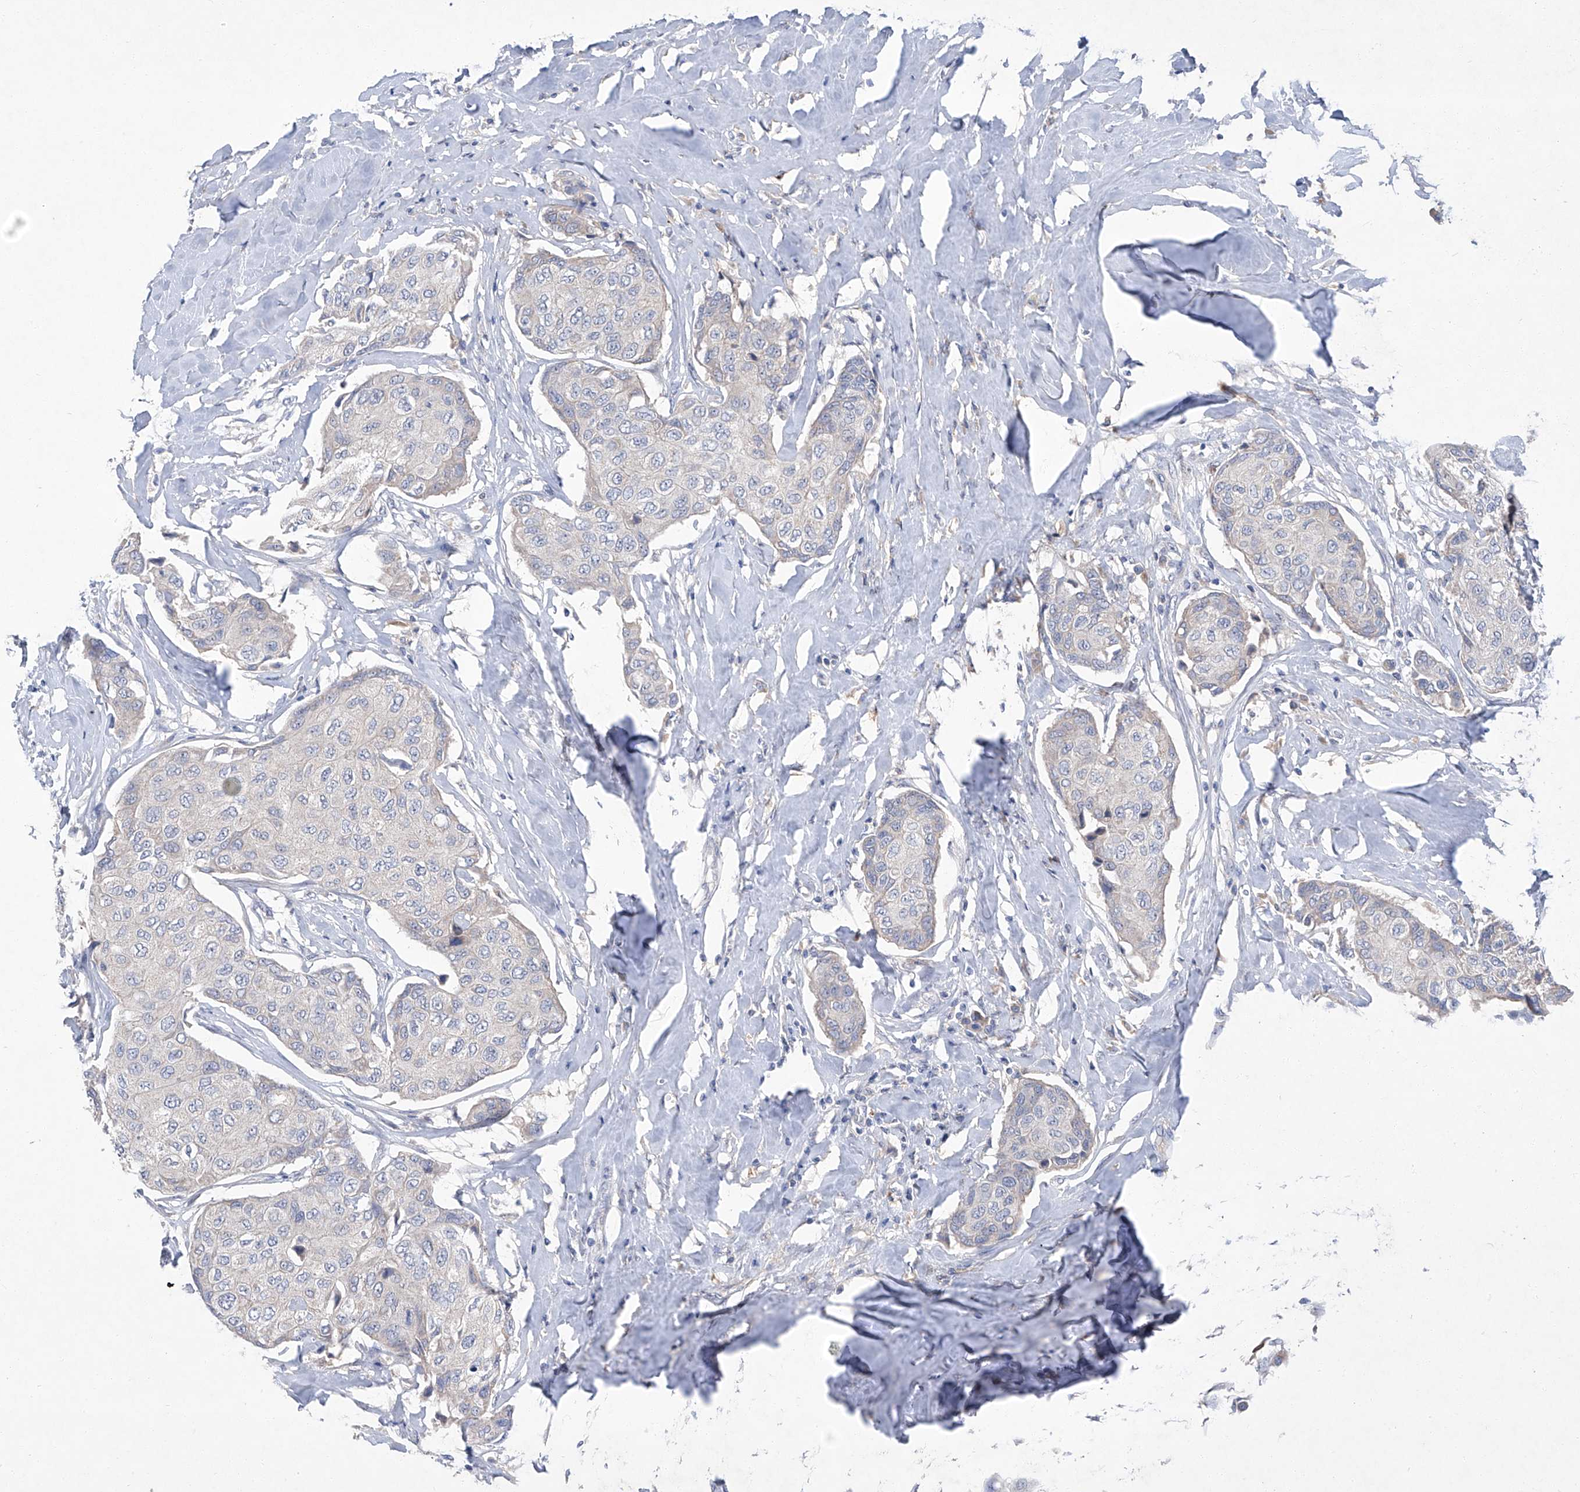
{"staining": {"intensity": "negative", "quantity": "none", "location": "none"}, "tissue": "breast cancer", "cell_type": "Tumor cells", "image_type": "cancer", "snomed": [{"axis": "morphology", "description": "Duct carcinoma"}, {"axis": "topography", "description": "Breast"}], "caption": "An immunohistochemistry (IHC) micrograph of breast cancer is shown. There is no staining in tumor cells of breast cancer.", "gene": "SBK2", "patient": {"sex": "female", "age": 80}}